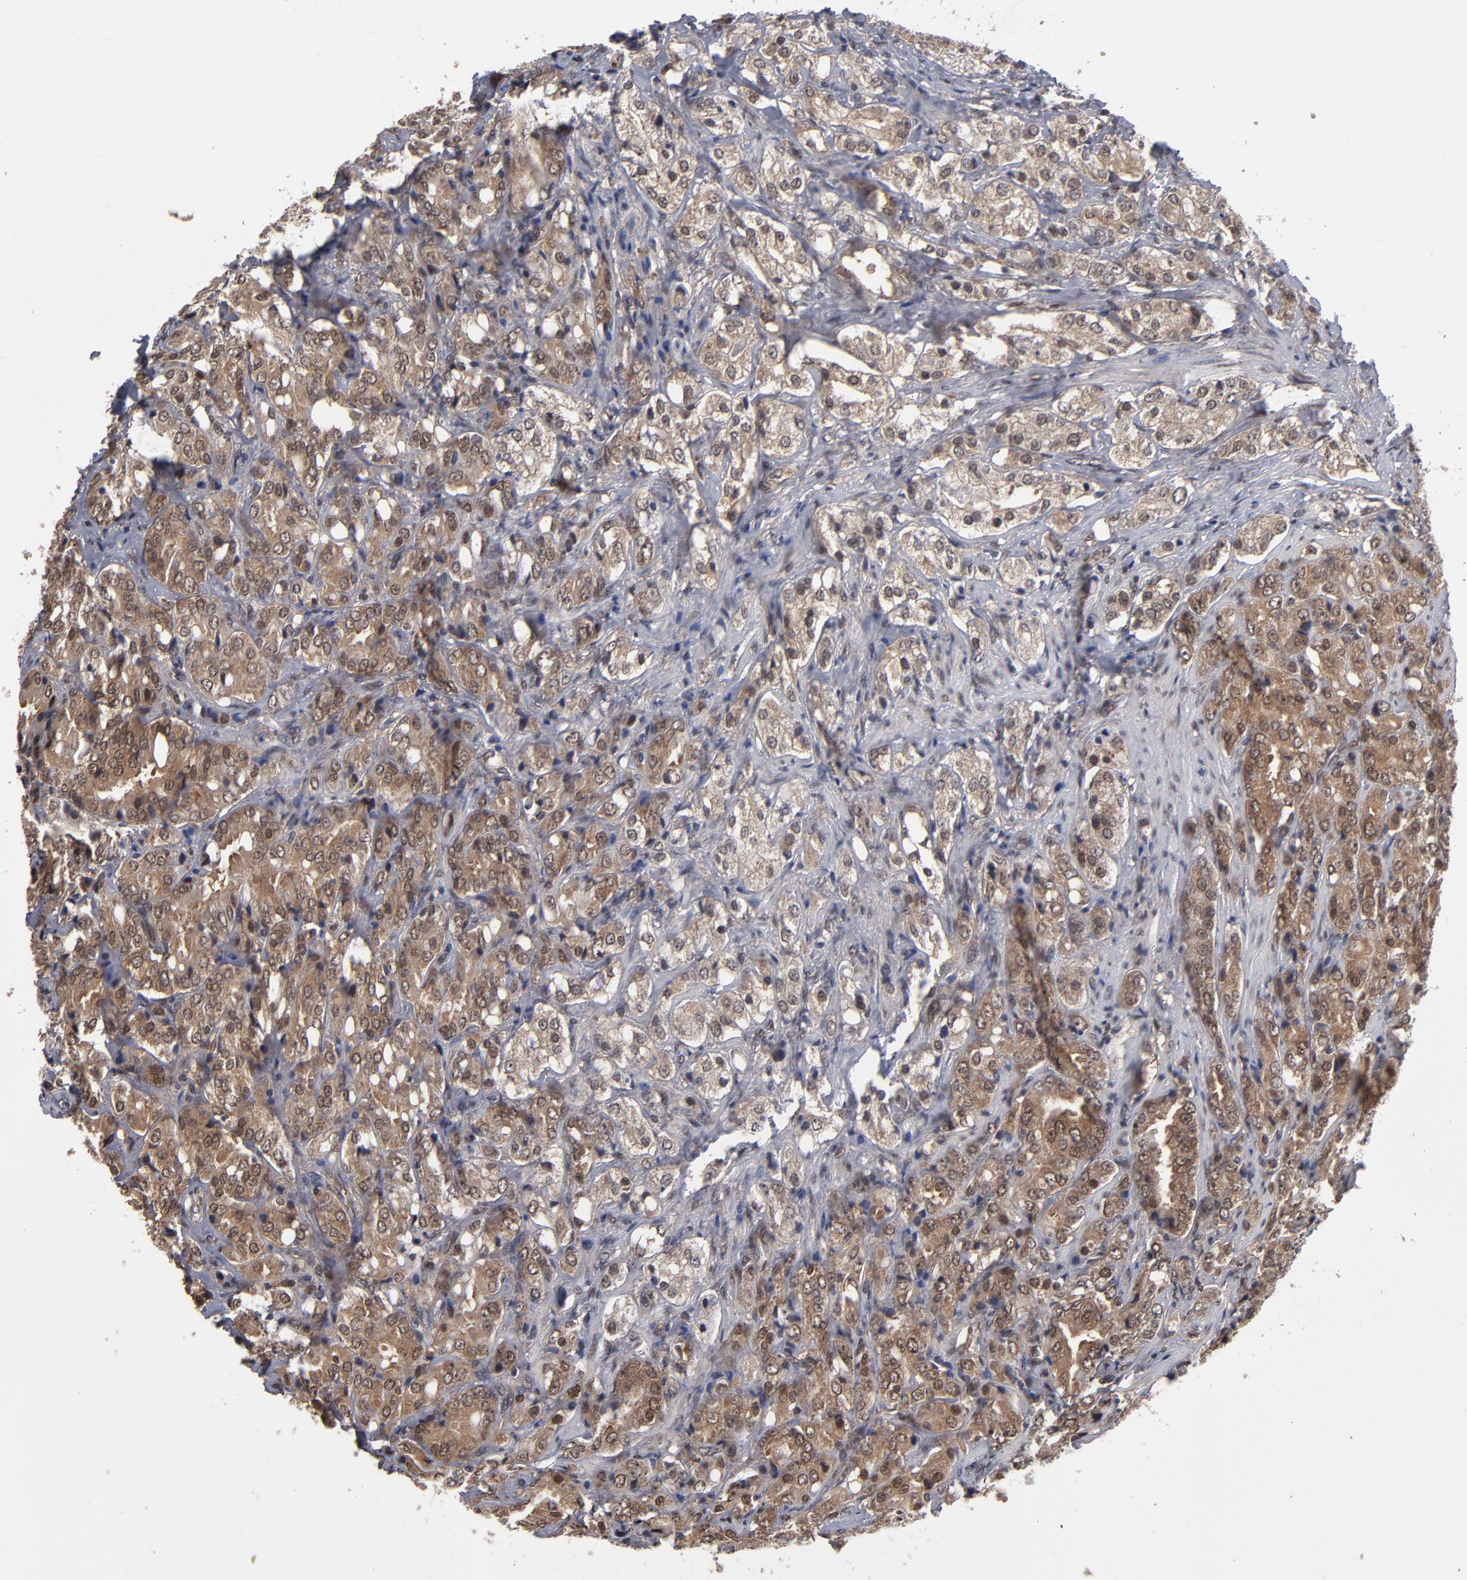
{"staining": {"intensity": "weak", "quantity": ">75%", "location": "cytoplasmic/membranous,nuclear"}, "tissue": "prostate cancer", "cell_type": "Tumor cells", "image_type": "cancer", "snomed": [{"axis": "morphology", "description": "Adenocarcinoma, High grade"}, {"axis": "topography", "description": "Prostate"}], "caption": "Prostate cancer (high-grade adenocarcinoma) tissue demonstrates weak cytoplasmic/membranous and nuclear staining in approximately >75% of tumor cells", "gene": "HUWE1", "patient": {"sex": "male", "age": 68}}